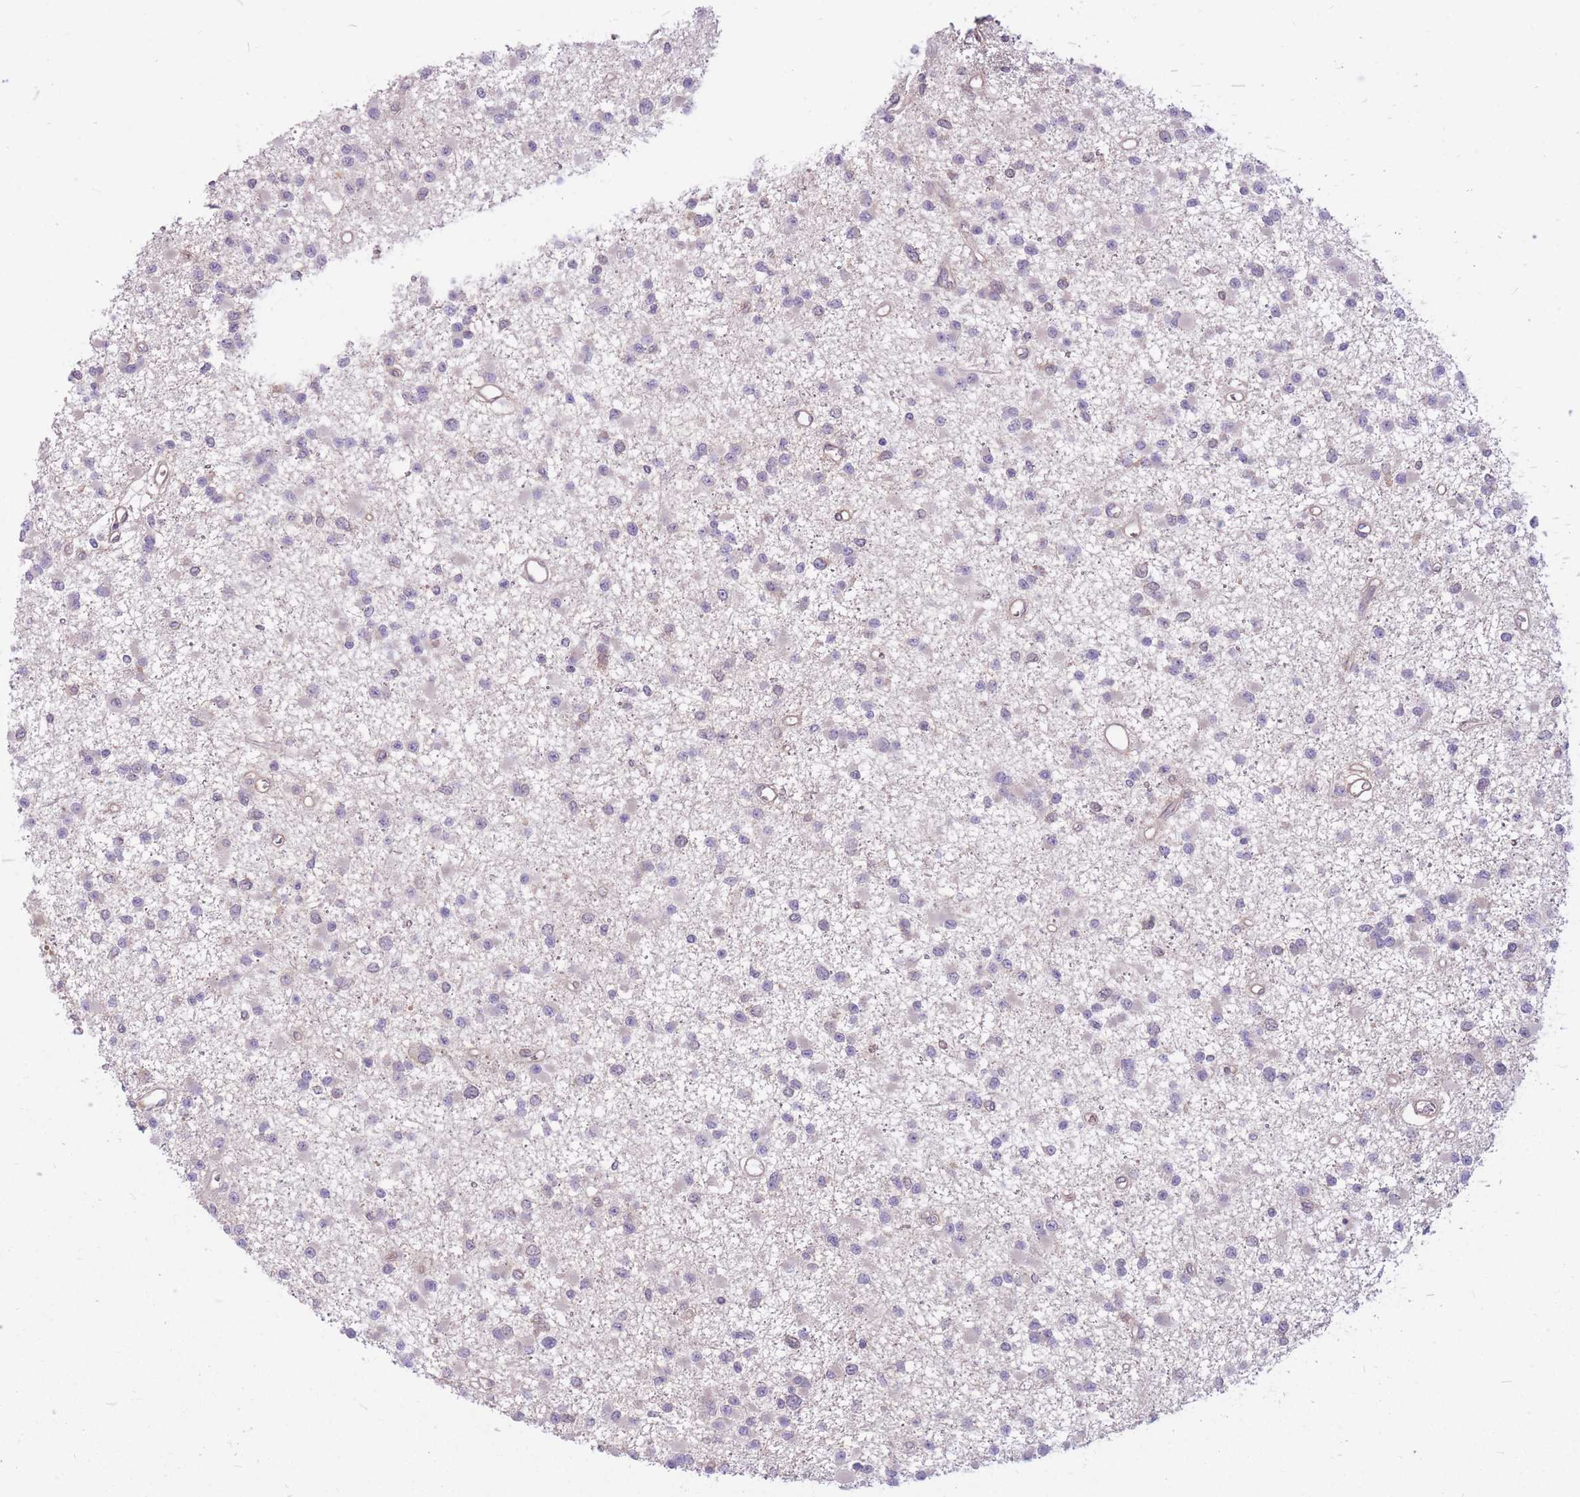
{"staining": {"intensity": "negative", "quantity": "none", "location": "none"}, "tissue": "glioma", "cell_type": "Tumor cells", "image_type": "cancer", "snomed": [{"axis": "morphology", "description": "Glioma, malignant, Low grade"}, {"axis": "topography", "description": "Brain"}], "caption": "Protein analysis of glioma exhibits no significant expression in tumor cells.", "gene": "TCF20", "patient": {"sex": "female", "age": 22}}